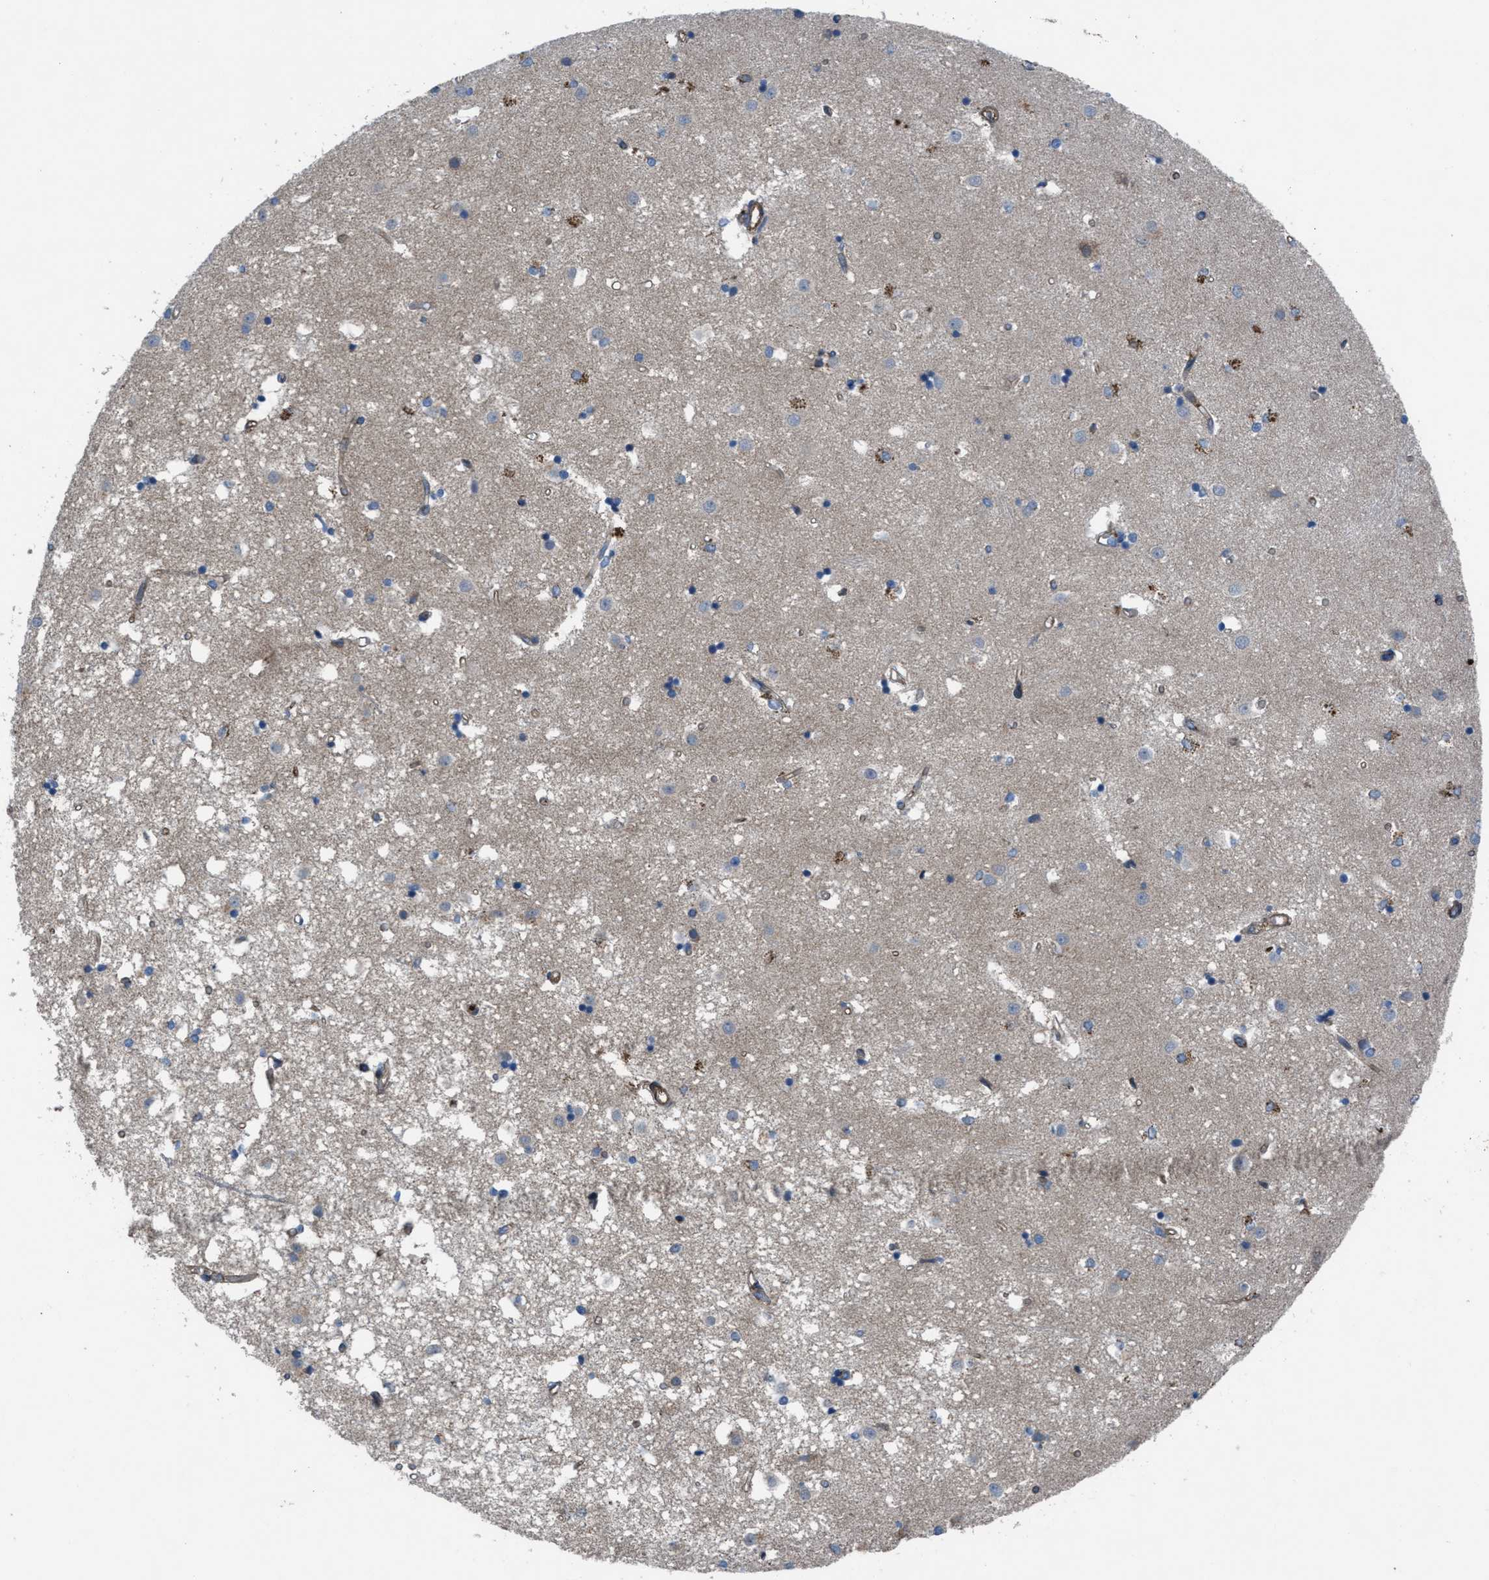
{"staining": {"intensity": "moderate", "quantity": "<25%", "location": "cytoplasmic/membranous"}, "tissue": "caudate", "cell_type": "Glial cells", "image_type": "normal", "snomed": [{"axis": "morphology", "description": "Normal tissue, NOS"}, {"axis": "topography", "description": "Lateral ventricle wall"}], "caption": "Protein expression analysis of unremarkable human caudate reveals moderate cytoplasmic/membranous expression in approximately <25% of glial cells. The protein of interest is shown in brown color, while the nuclei are stained blue.", "gene": "SLC6A9", "patient": {"sex": "male", "age": 45}}